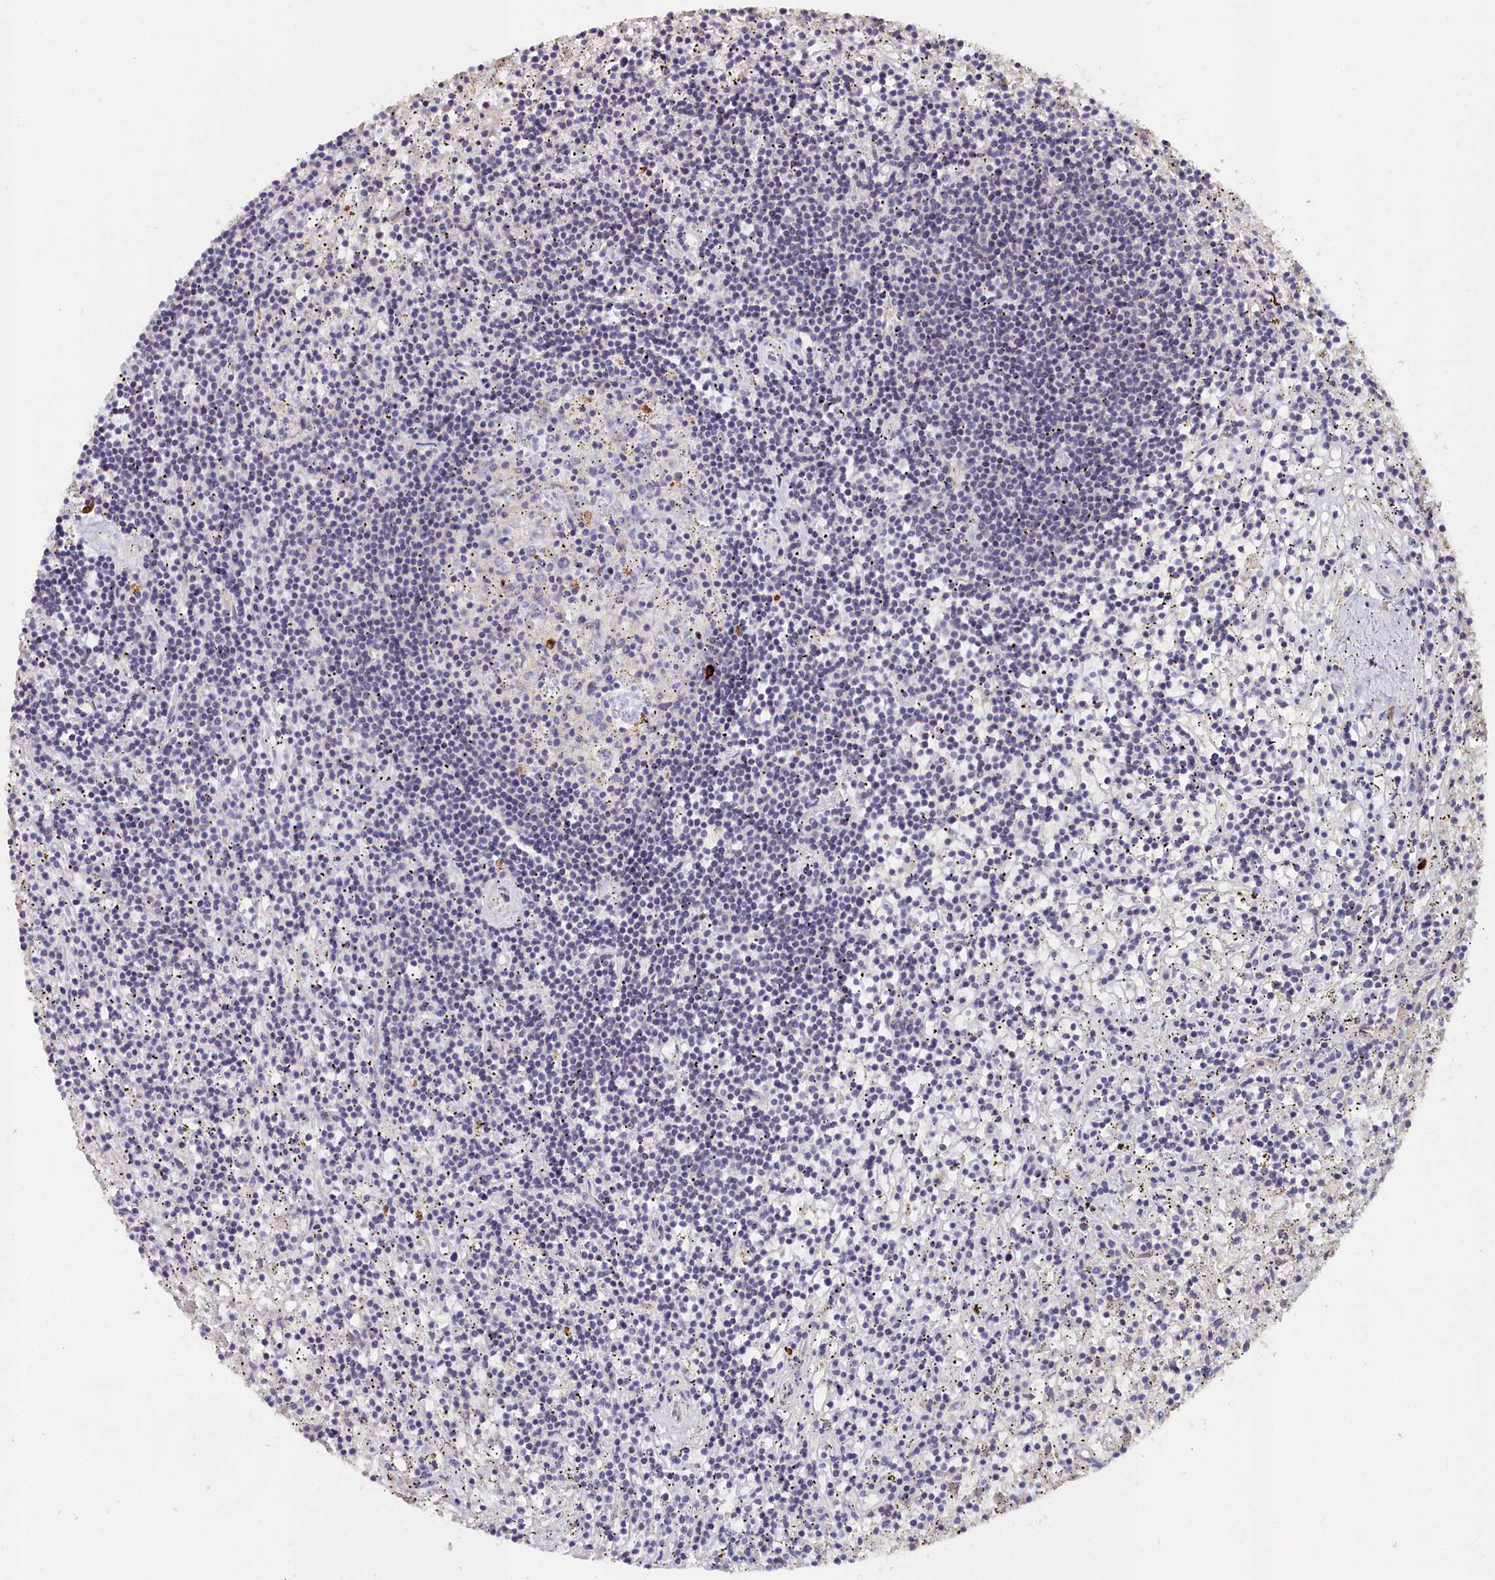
{"staining": {"intensity": "negative", "quantity": "none", "location": "none"}, "tissue": "lymphoma", "cell_type": "Tumor cells", "image_type": "cancer", "snomed": [{"axis": "morphology", "description": "Malignant lymphoma, non-Hodgkin's type, Low grade"}, {"axis": "topography", "description": "Spleen"}], "caption": "Tumor cells show no significant protein staining in lymphoma. The staining was performed using DAB (3,3'-diaminobenzidine) to visualize the protein expression in brown, while the nuclei were stained in blue with hematoxylin (Magnification: 20x).", "gene": "KCTD18", "patient": {"sex": "male", "age": 76}}